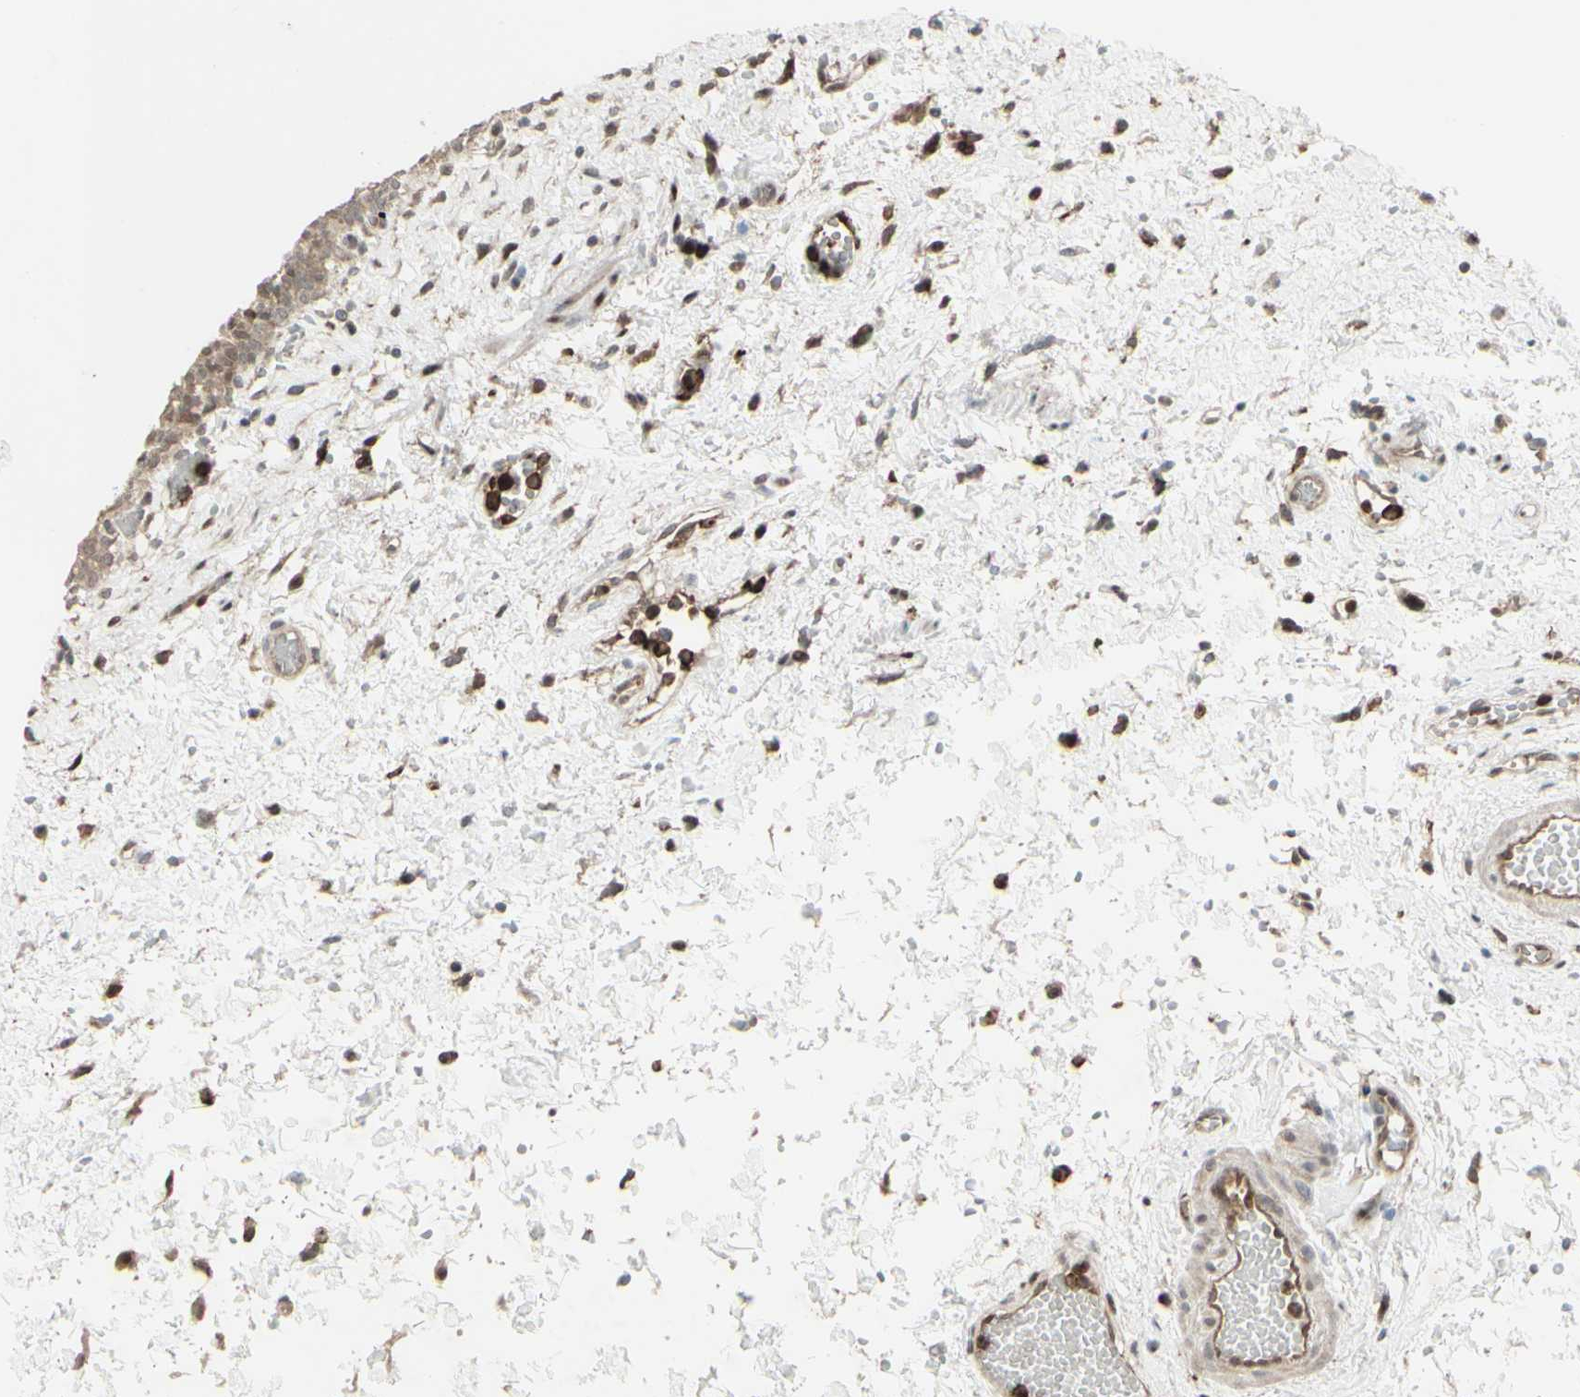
{"staining": {"intensity": "weak", "quantity": ">75%", "location": "cytoplasmic/membranous"}, "tissue": "urinary bladder", "cell_type": "Urothelial cells", "image_type": "normal", "snomed": [{"axis": "morphology", "description": "Normal tissue, NOS"}, {"axis": "topography", "description": "Urinary bladder"}], "caption": "Protein expression by immunohistochemistry shows weak cytoplasmic/membranous positivity in approximately >75% of urothelial cells in normal urinary bladder.", "gene": "CD33", "patient": {"sex": "male", "age": 55}}